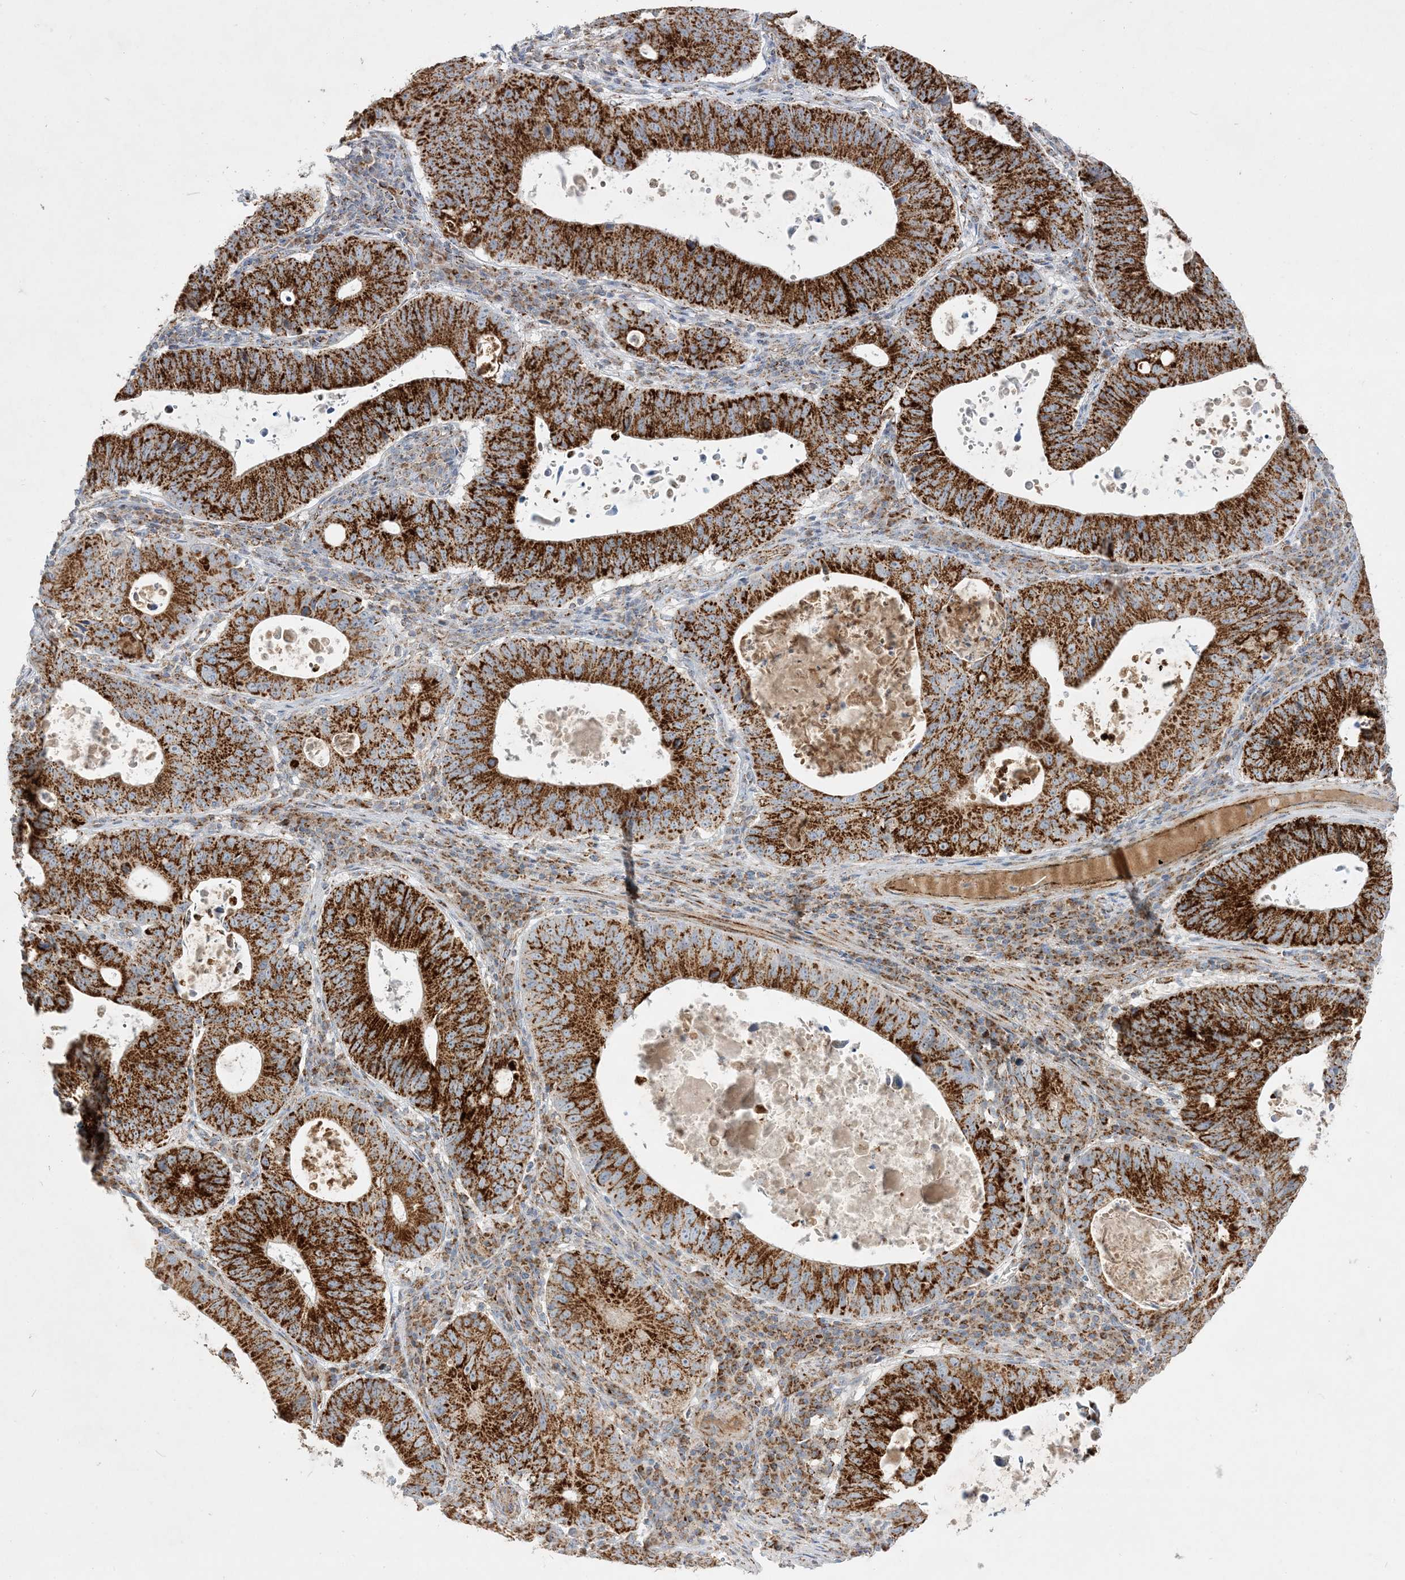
{"staining": {"intensity": "strong", "quantity": ">75%", "location": "cytoplasmic/membranous"}, "tissue": "stomach cancer", "cell_type": "Tumor cells", "image_type": "cancer", "snomed": [{"axis": "morphology", "description": "Adenocarcinoma, NOS"}, {"axis": "topography", "description": "Stomach"}], "caption": "About >75% of tumor cells in stomach cancer exhibit strong cytoplasmic/membranous protein expression as visualized by brown immunohistochemical staining.", "gene": "NDUFAF3", "patient": {"sex": "male", "age": 59}}